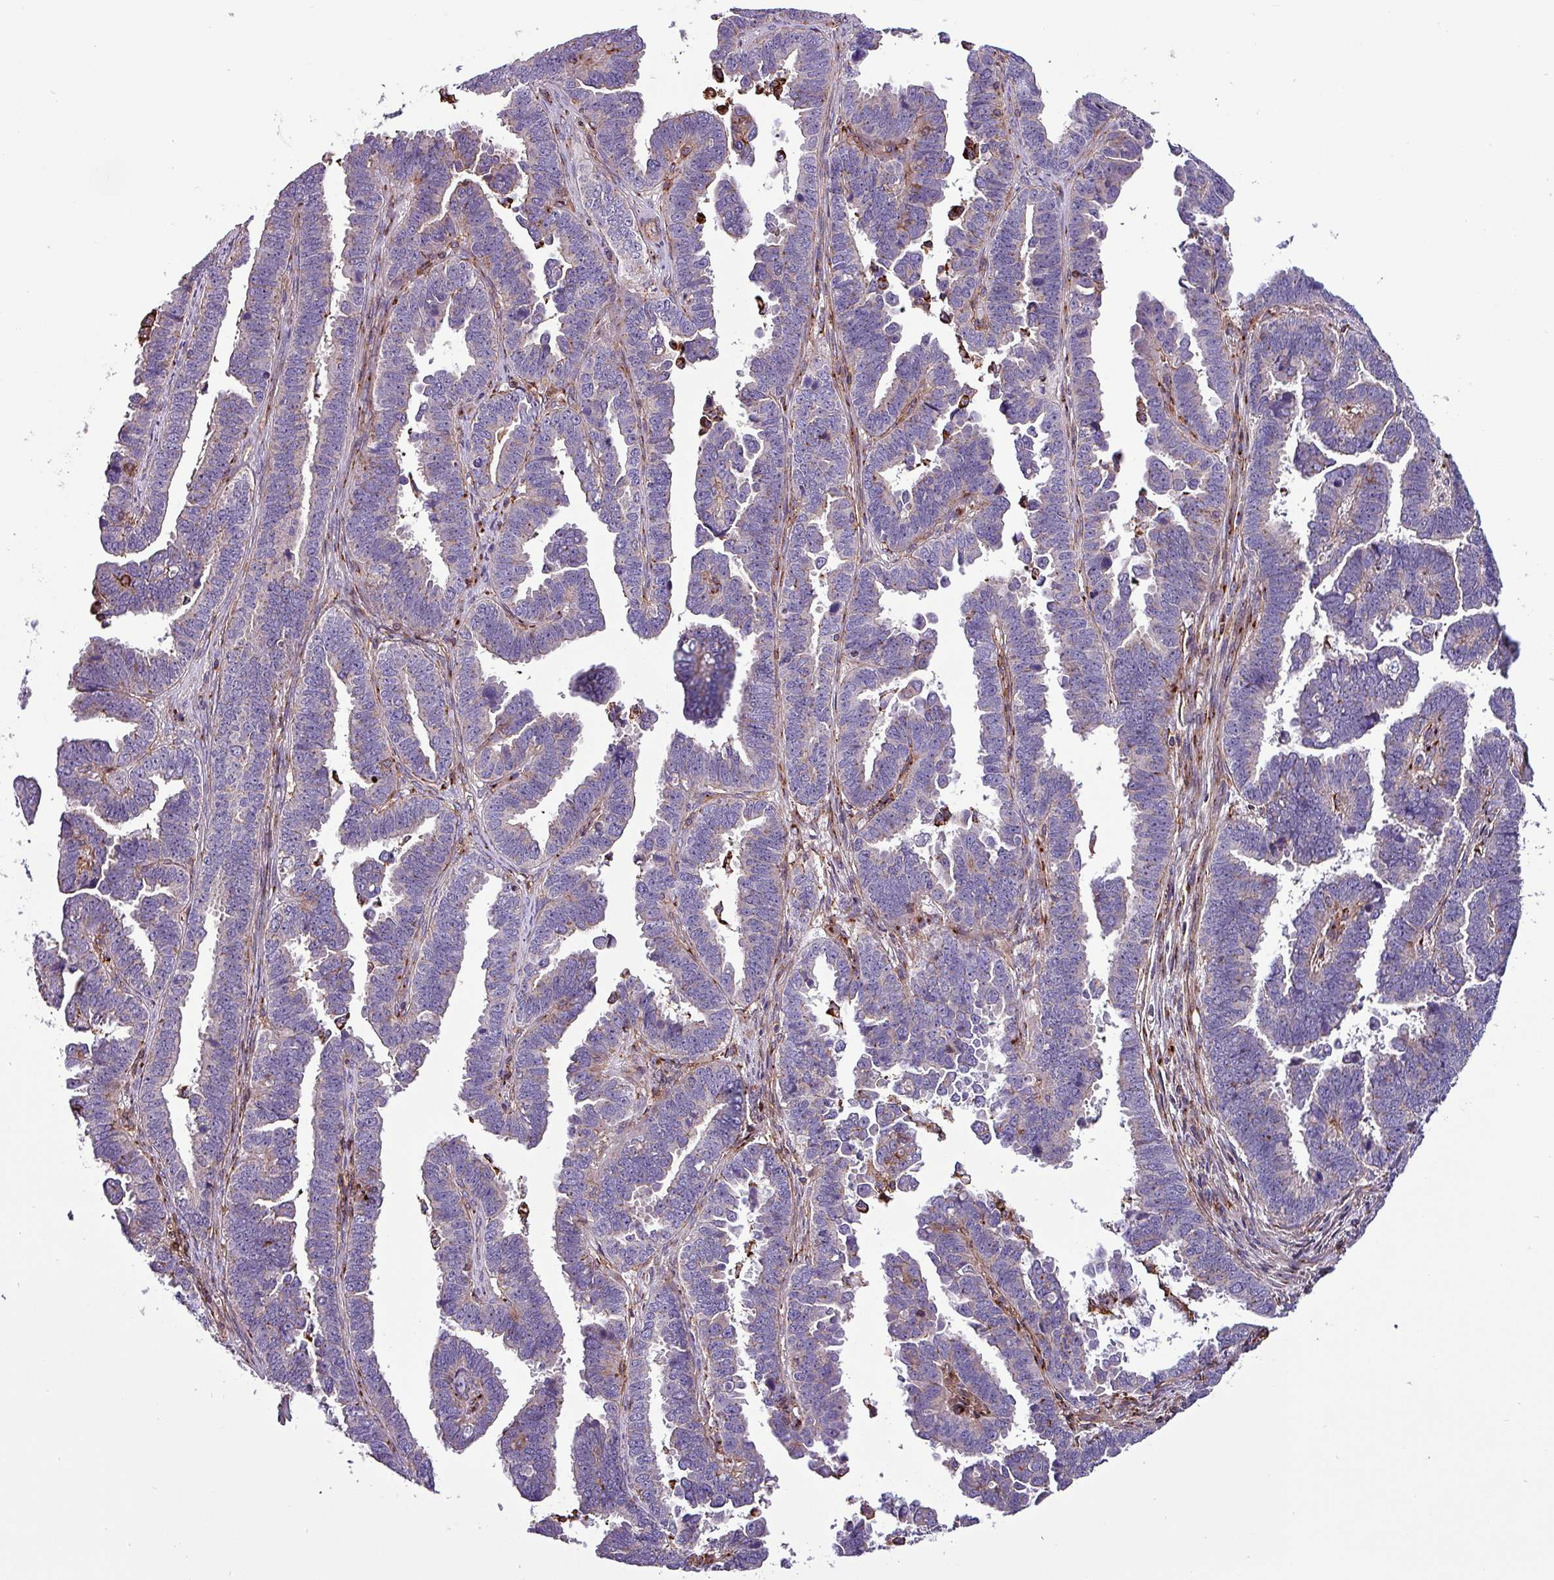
{"staining": {"intensity": "negative", "quantity": "none", "location": "none"}, "tissue": "endometrial cancer", "cell_type": "Tumor cells", "image_type": "cancer", "snomed": [{"axis": "morphology", "description": "Adenocarcinoma, NOS"}, {"axis": "topography", "description": "Endometrium"}], "caption": "IHC histopathology image of neoplastic tissue: endometrial cancer stained with DAB (3,3'-diaminobenzidine) displays no significant protein staining in tumor cells. (Brightfield microscopy of DAB (3,3'-diaminobenzidine) immunohistochemistry (IHC) at high magnification).", "gene": "VAMP4", "patient": {"sex": "female", "age": 75}}